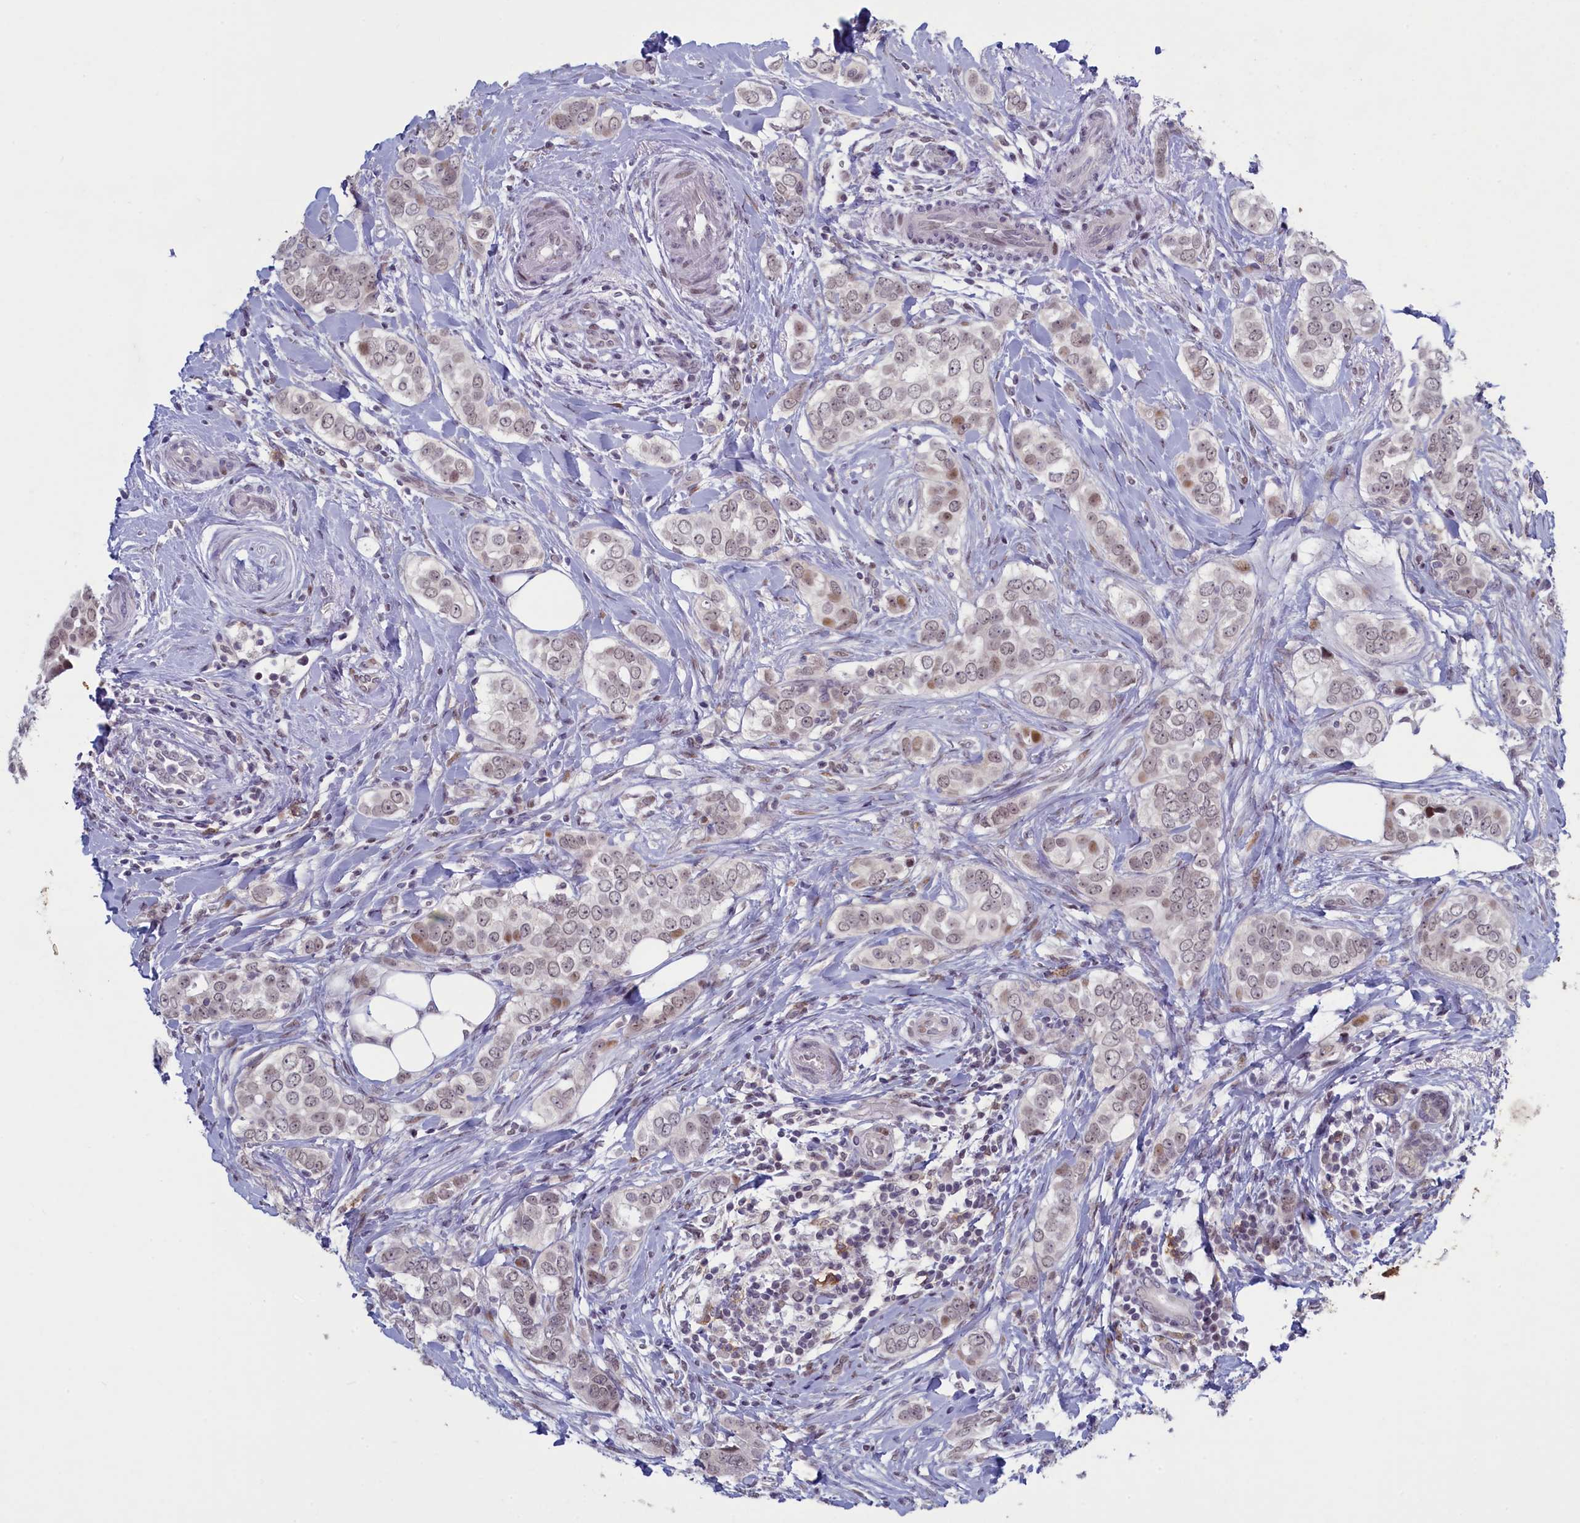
{"staining": {"intensity": "weak", "quantity": "25%-75%", "location": "nuclear"}, "tissue": "breast cancer", "cell_type": "Tumor cells", "image_type": "cancer", "snomed": [{"axis": "morphology", "description": "Lobular carcinoma"}, {"axis": "topography", "description": "Breast"}], "caption": "A histopathology image showing weak nuclear staining in about 25%-75% of tumor cells in breast cancer, as visualized by brown immunohistochemical staining.", "gene": "ATF7IP2", "patient": {"sex": "female", "age": 51}}